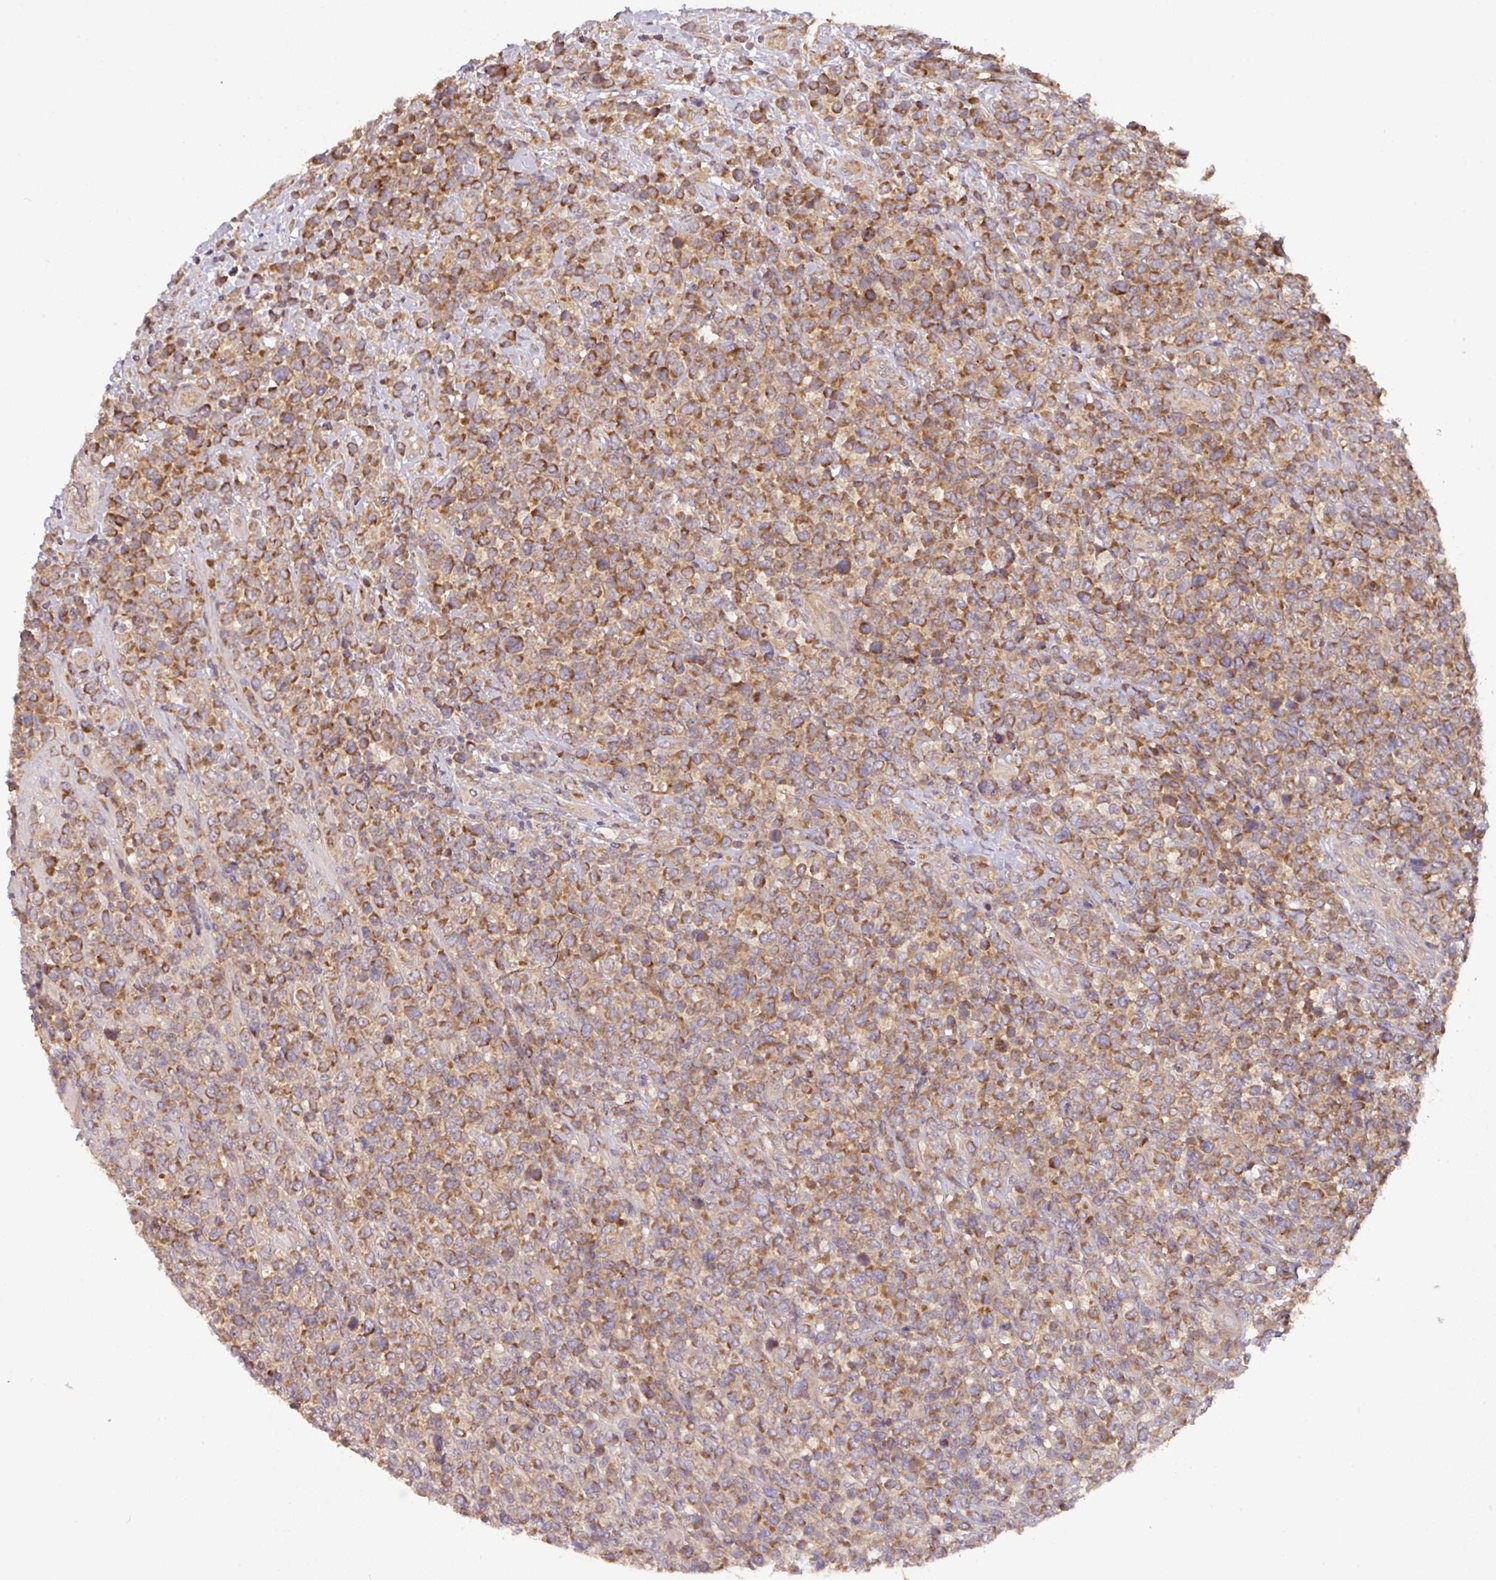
{"staining": {"intensity": "moderate", "quantity": ">75%", "location": "cytoplasmic/membranous"}, "tissue": "lymphoma", "cell_type": "Tumor cells", "image_type": "cancer", "snomed": [{"axis": "morphology", "description": "Malignant lymphoma, non-Hodgkin's type, High grade"}, {"axis": "topography", "description": "Soft tissue"}], "caption": "Immunohistochemistry image of neoplastic tissue: malignant lymphoma, non-Hodgkin's type (high-grade) stained using IHC displays medium levels of moderate protein expression localized specifically in the cytoplasmic/membranous of tumor cells, appearing as a cytoplasmic/membranous brown color.", "gene": "MRRF", "patient": {"sex": "female", "age": 56}}